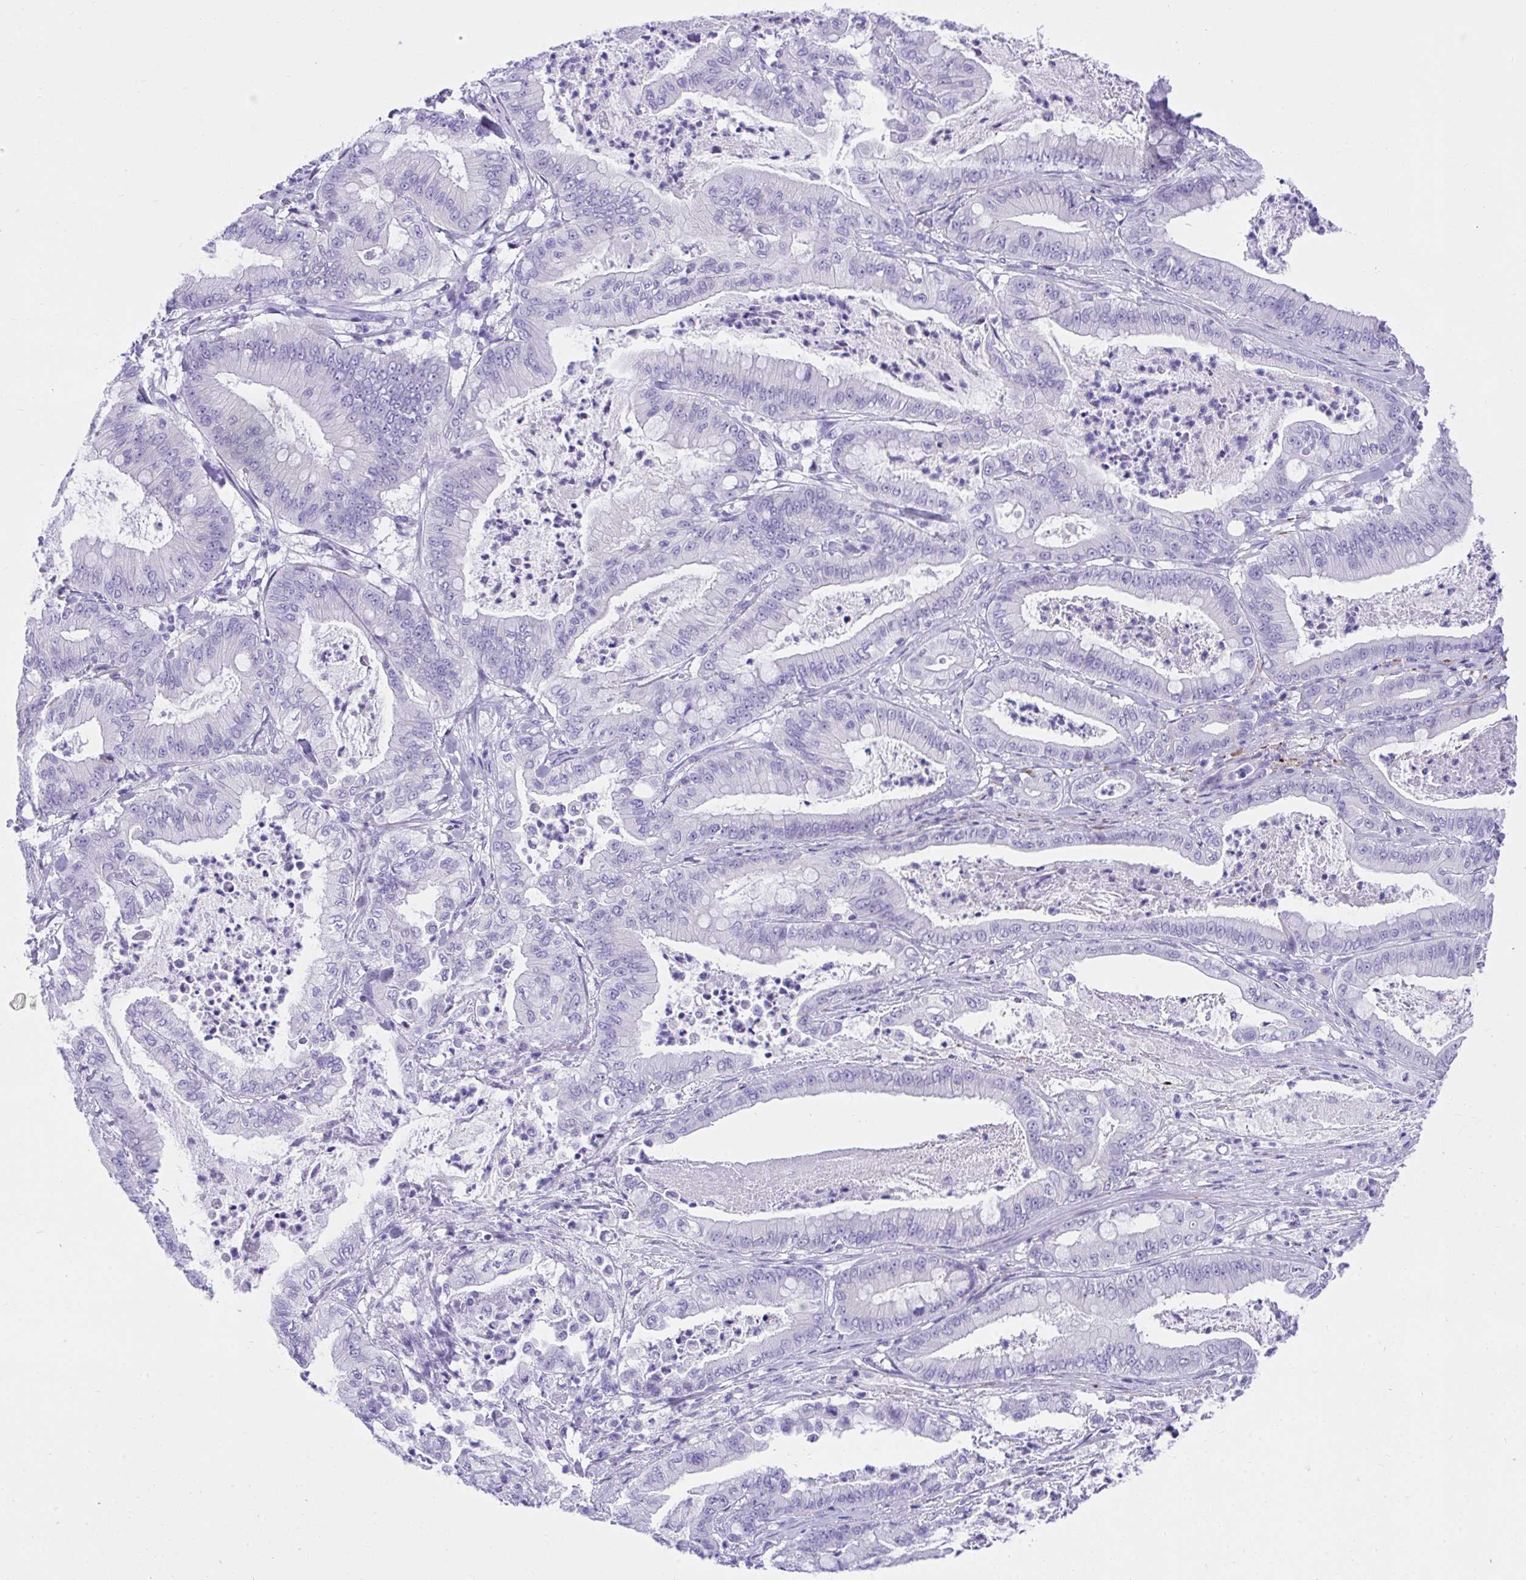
{"staining": {"intensity": "negative", "quantity": "none", "location": "none"}, "tissue": "pancreatic cancer", "cell_type": "Tumor cells", "image_type": "cancer", "snomed": [{"axis": "morphology", "description": "Adenocarcinoma, NOS"}, {"axis": "topography", "description": "Pancreas"}], "caption": "There is no significant staining in tumor cells of pancreatic adenocarcinoma.", "gene": "KCNN4", "patient": {"sex": "male", "age": 71}}